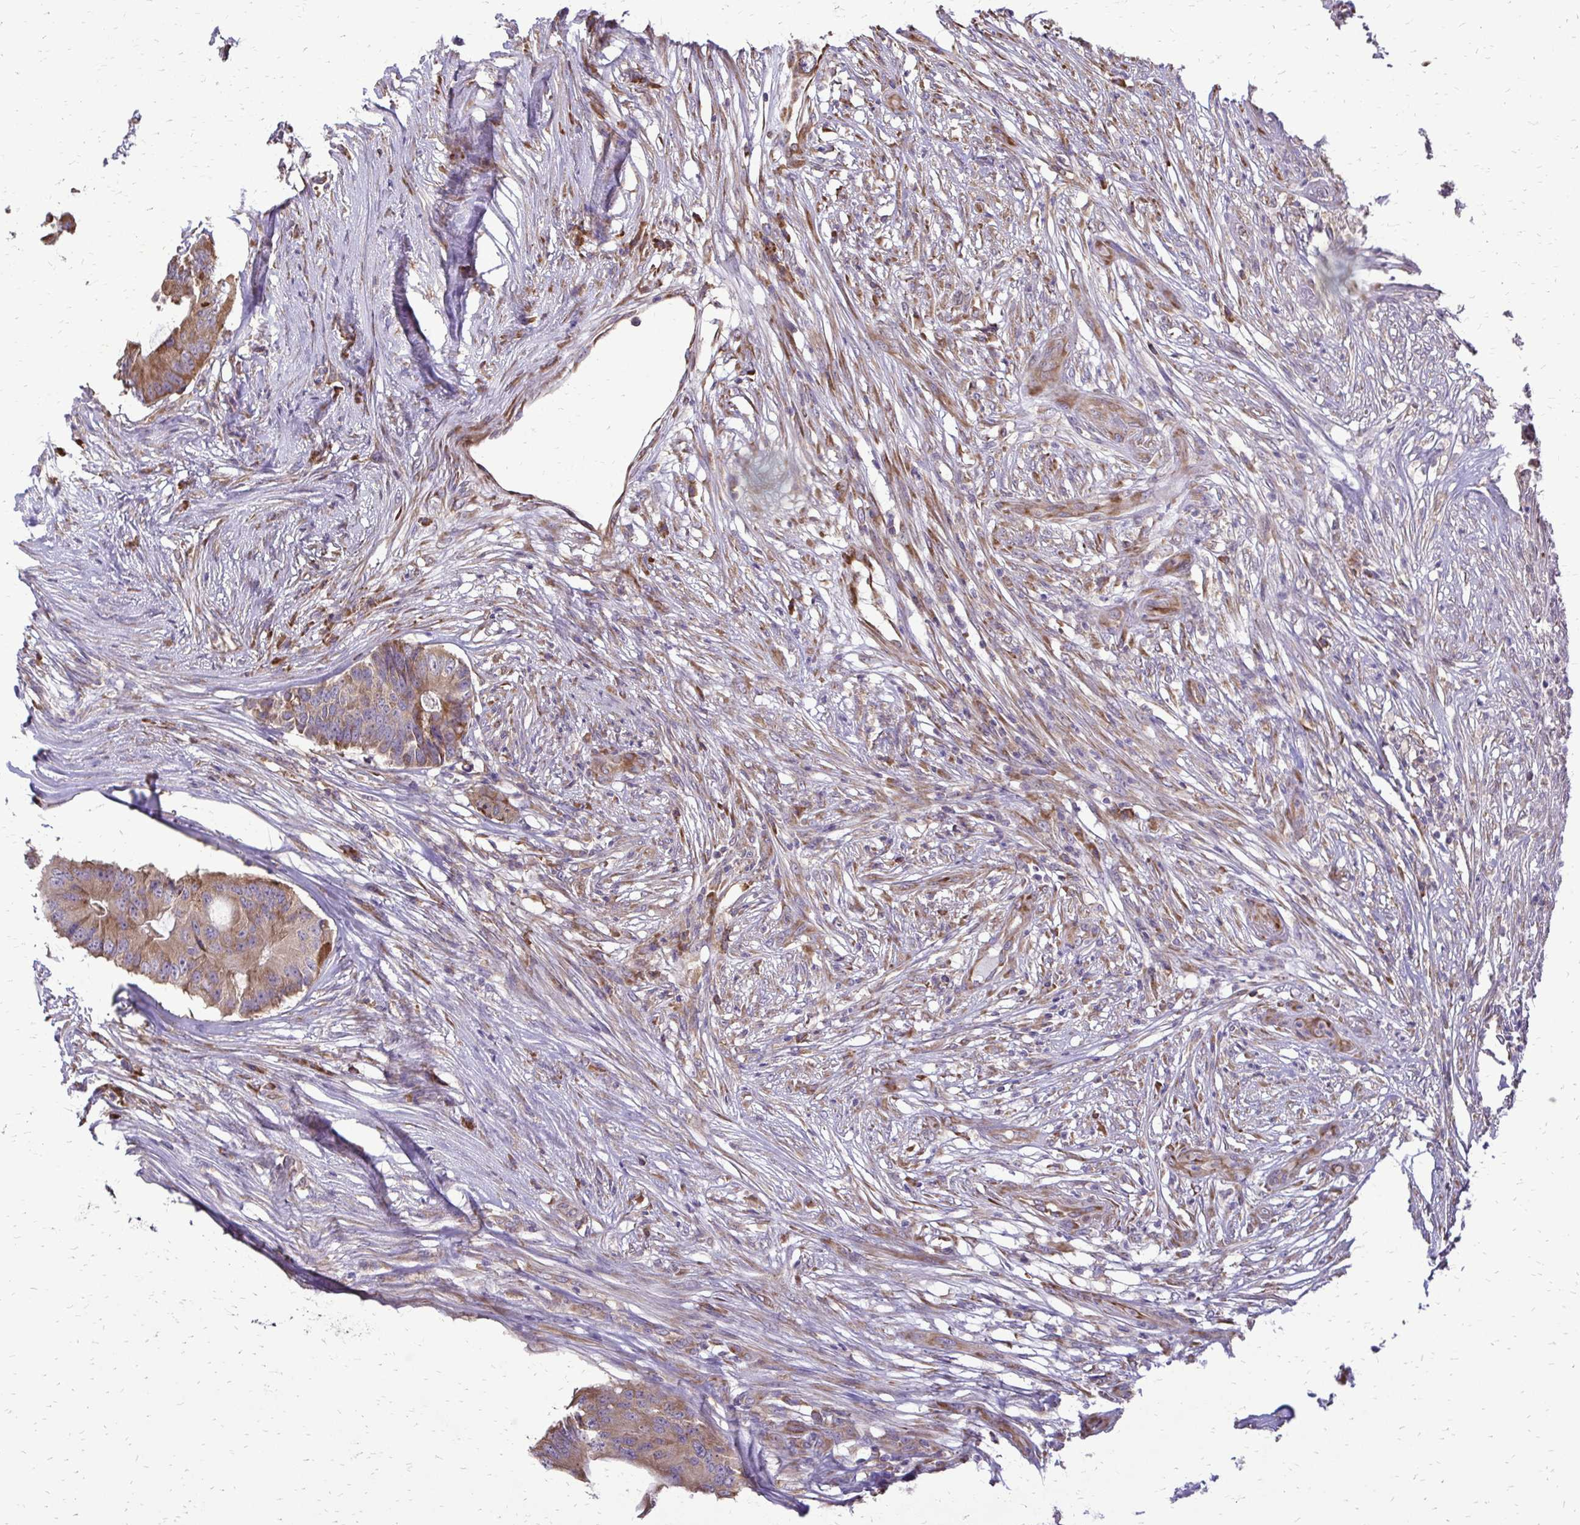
{"staining": {"intensity": "moderate", "quantity": ">75%", "location": "cytoplasmic/membranous"}, "tissue": "colorectal cancer", "cell_type": "Tumor cells", "image_type": "cancer", "snomed": [{"axis": "morphology", "description": "Adenocarcinoma, NOS"}, {"axis": "topography", "description": "Colon"}], "caption": "Immunohistochemistry (IHC) (DAB (3,3'-diaminobenzidine)) staining of colorectal adenocarcinoma exhibits moderate cytoplasmic/membranous protein staining in about >75% of tumor cells.", "gene": "RPS3", "patient": {"sex": "male", "age": 71}}